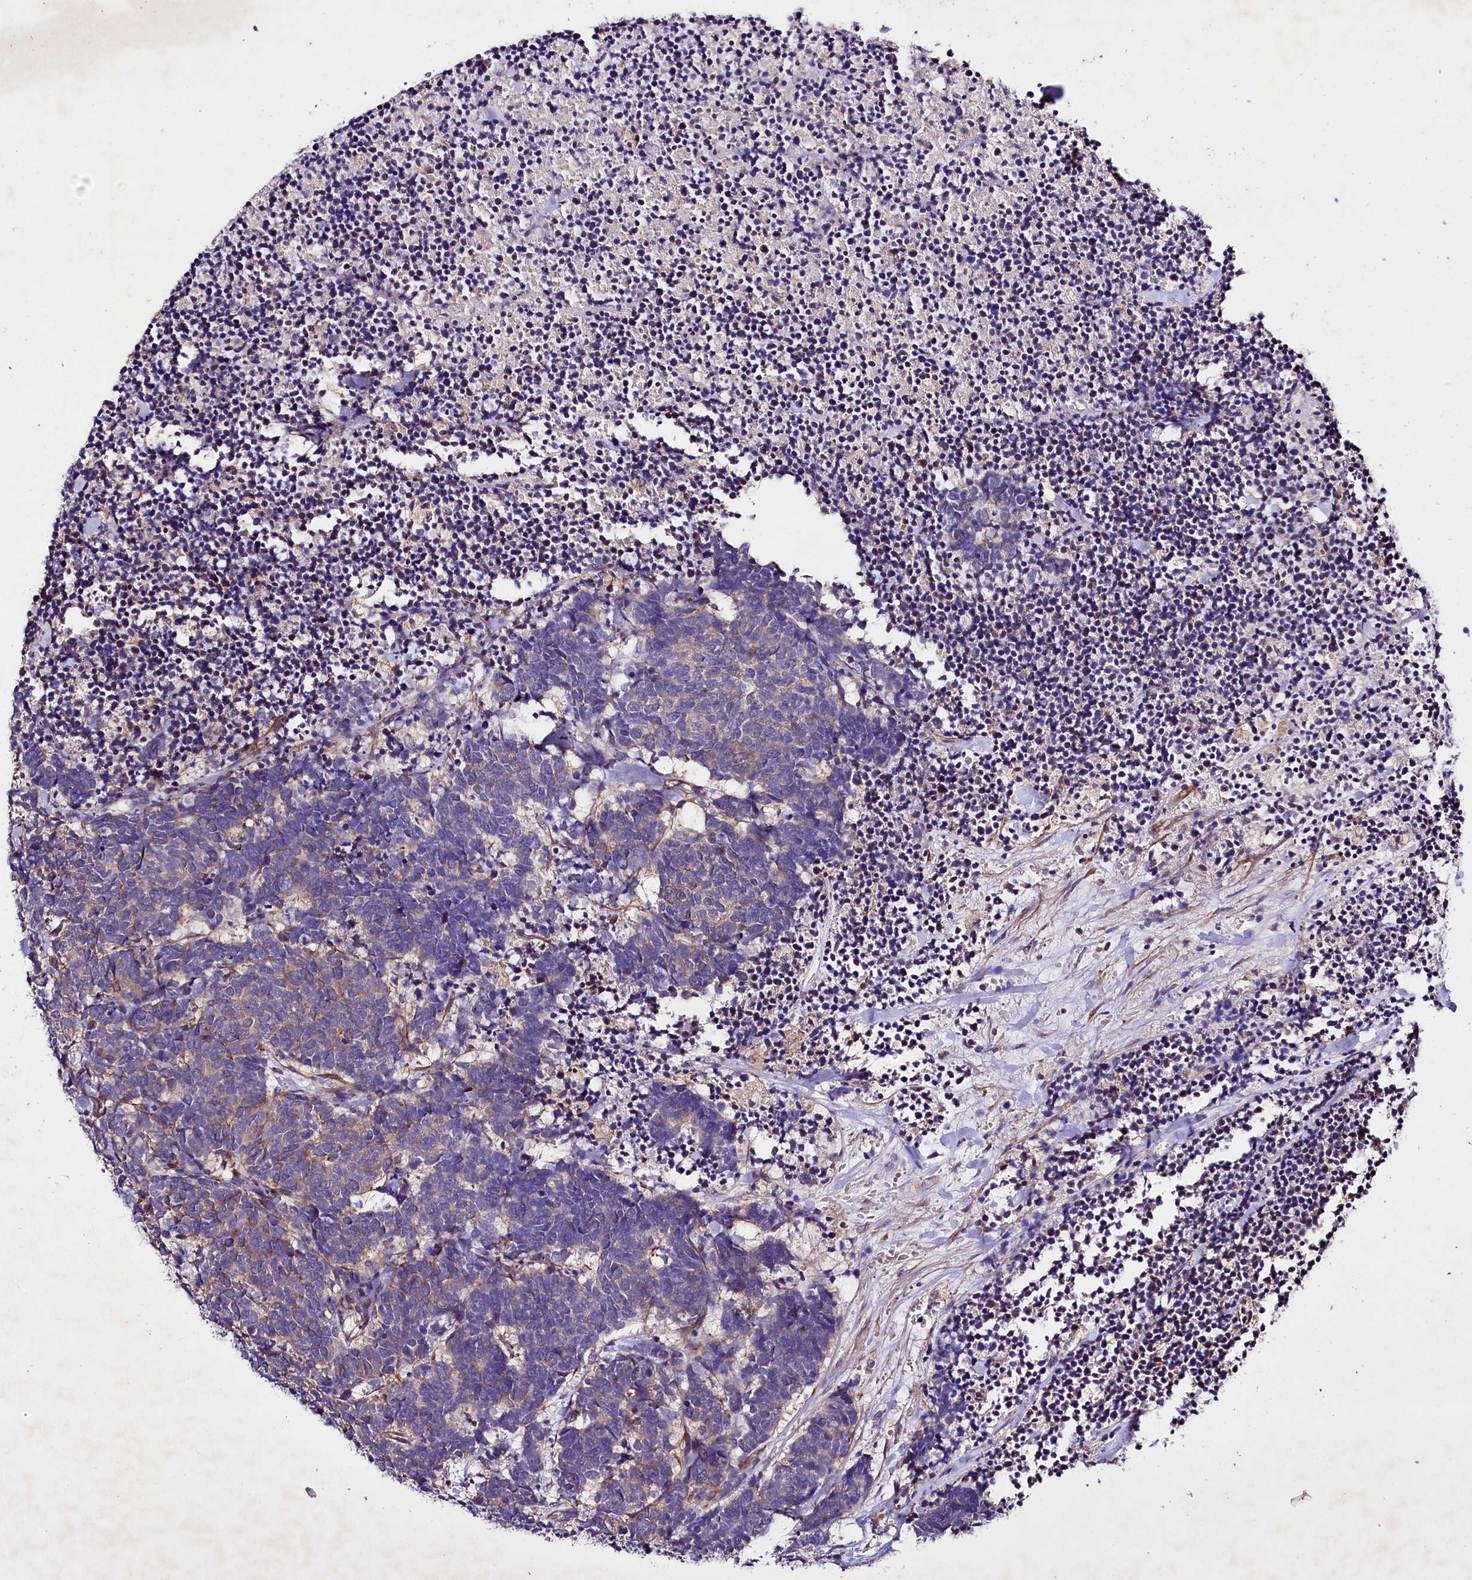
{"staining": {"intensity": "weak", "quantity": "<25%", "location": "cytoplasmic/membranous"}, "tissue": "carcinoid", "cell_type": "Tumor cells", "image_type": "cancer", "snomed": [{"axis": "morphology", "description": "Carcinoma, NOS"}, {"axis": "morphology", "description": "Carcinoid, malignant, NOS"}, {"axis": "topography", "description": "Urinary bladder"}], "caption": "Tumor cells show no significant staining in carcinoid (malignant).", "gene": "SLC7A1", "patient": {"sex": "male", "age": 57}}